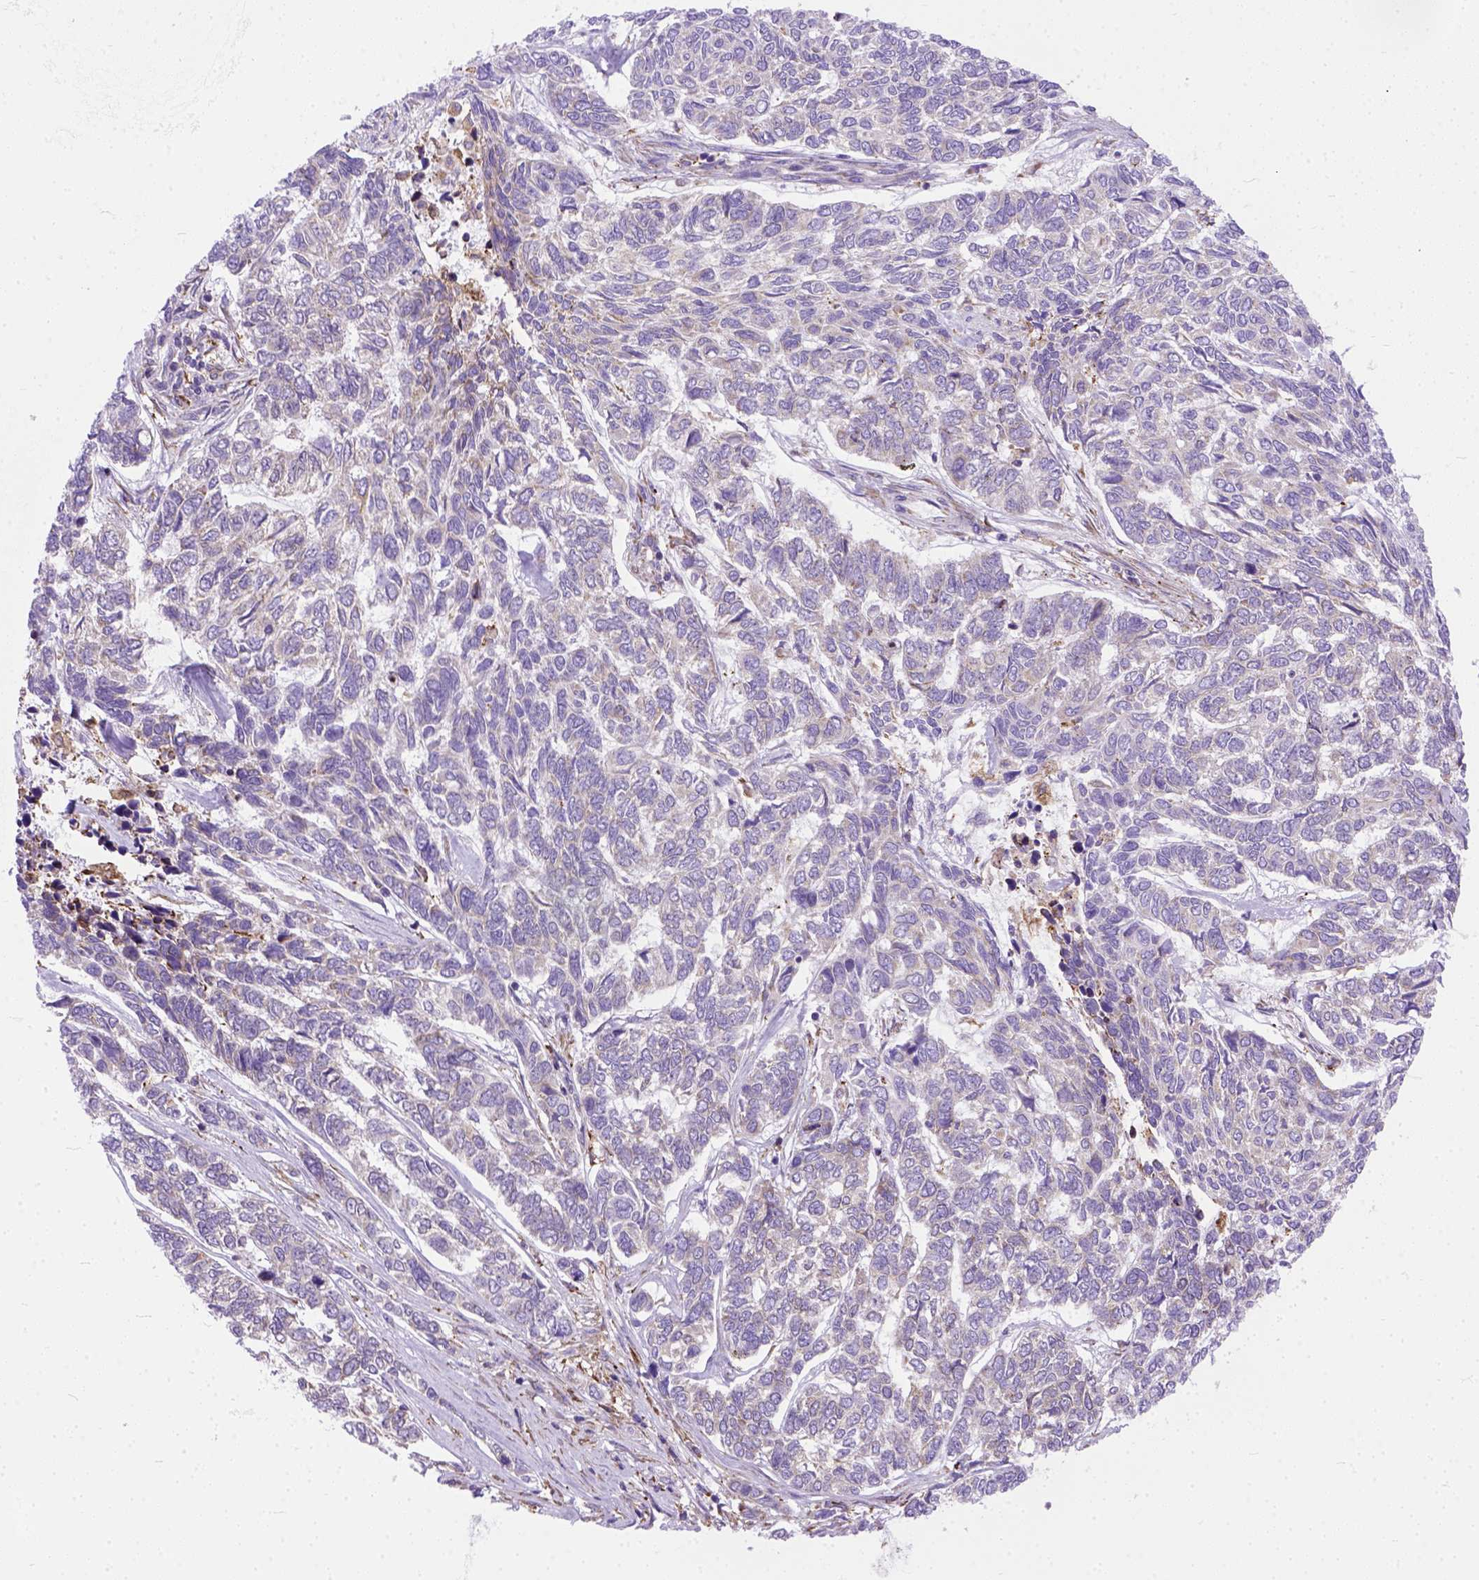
{"staining": {"intensity": "weak", "quantity": "25%-75%", "location": "cytoplasmic/membranous"}, "tissue": "skin cancer", "cell_type": "Tumor cells", "image_type": "cancer", "snomed": [{"axis": "morphology", "description": "Basal cell carcinoma"}, {"axis": "topography", "description": "Skin"}], "caption": "Skin basal cell carcinoma stained for a protein displays weak cytoplasmic/membranous positivity in tumor cells.", "gene": "PLK4", "patient": {"sex": "female", "age": 65}}